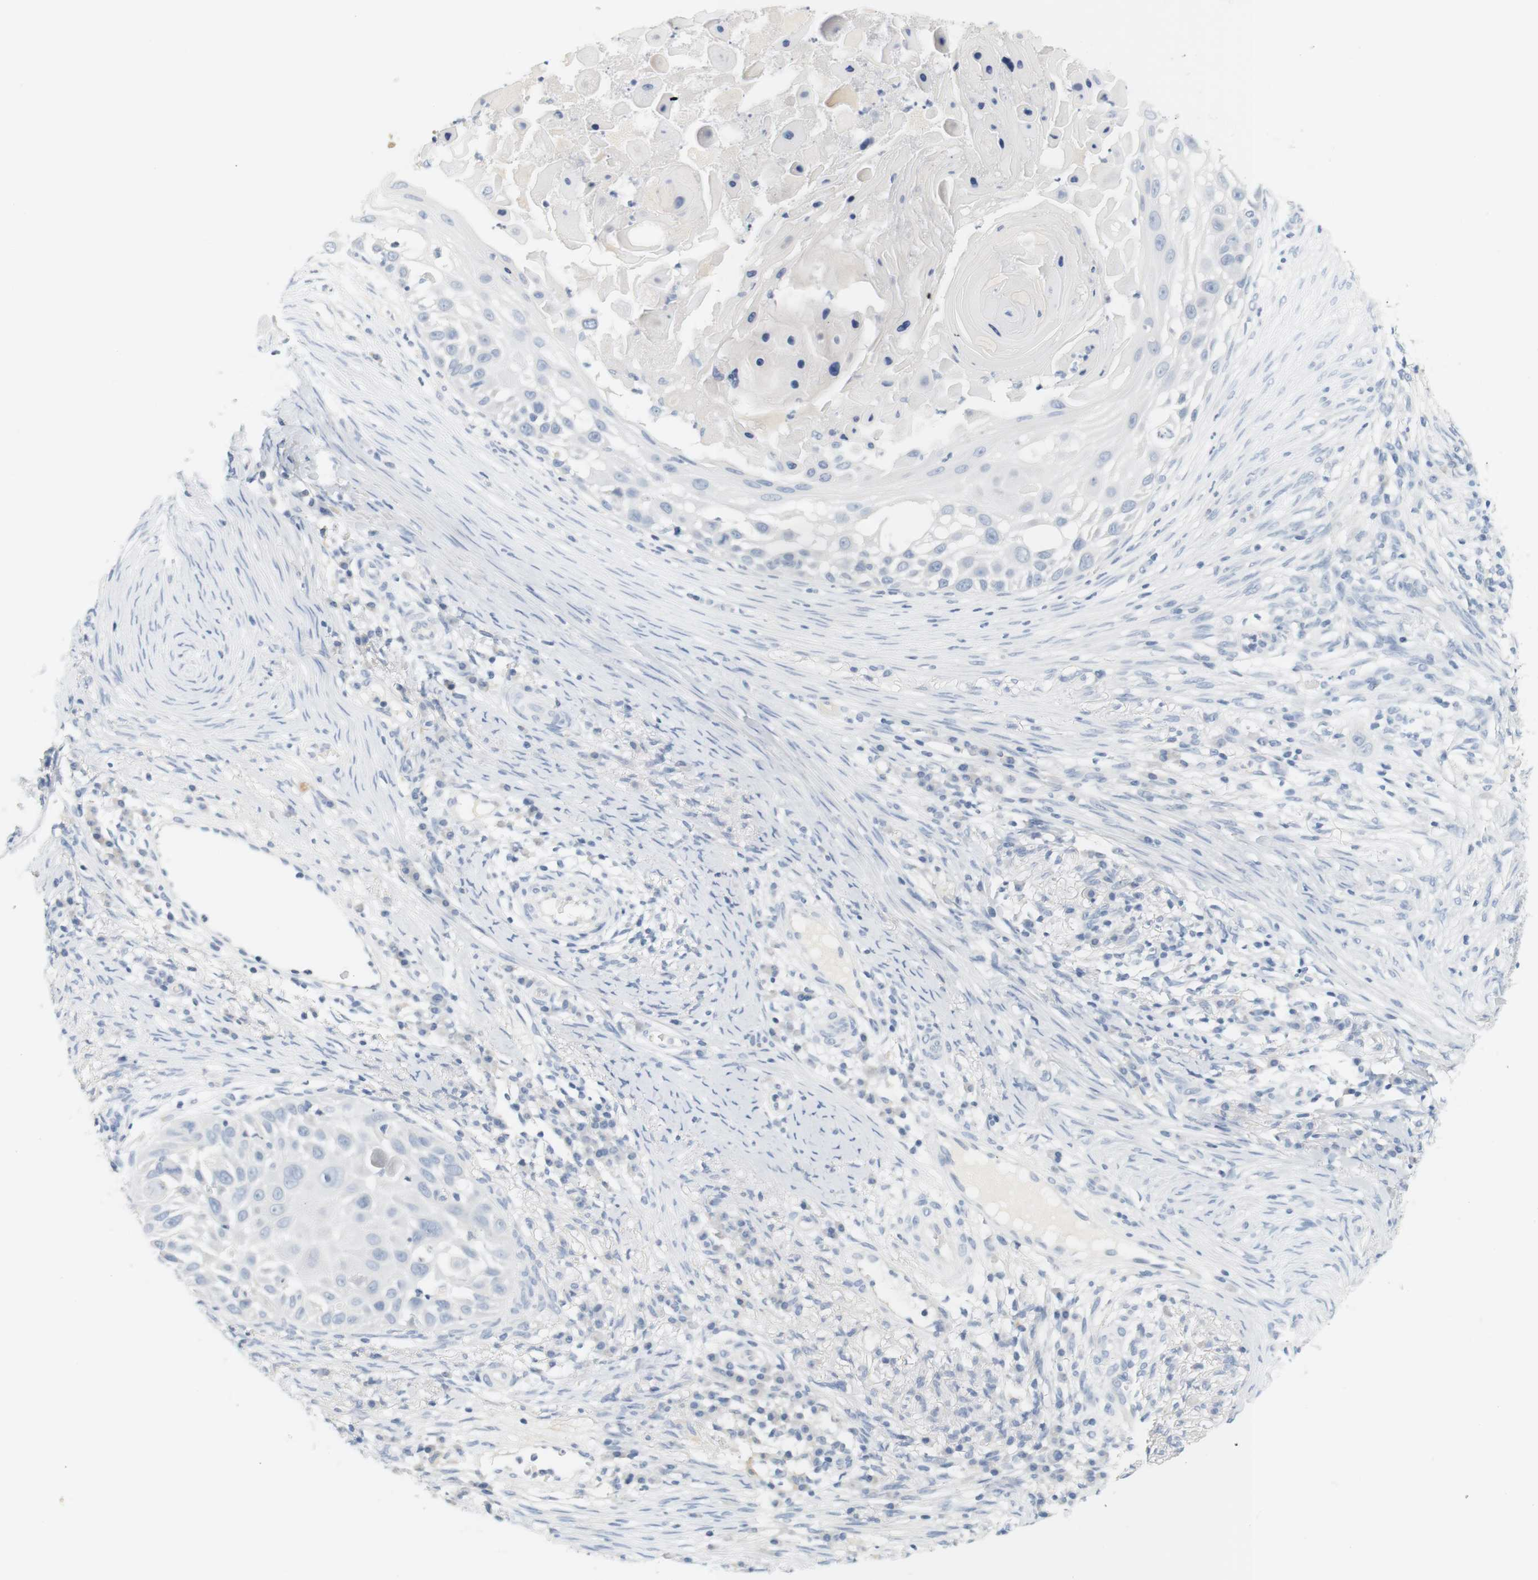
{"staining": {"intensity": "negative", "quantity": "none", "location": "none"}, "tissue": "skin cancer", "cell_type": "Tumor cells", "image_type": "cancer", "snomed": [{"axis": "morphology", "description": "Squamous cell carcinoma, NOS"}, {"axis": "topography", "description": "Skin"}], "caption": "Tumor cells are negative for brown protein staining in skin squamous cell carcinoma.", "gene": "OPRM1", "patient": {"sex": "female", "age": 44}}